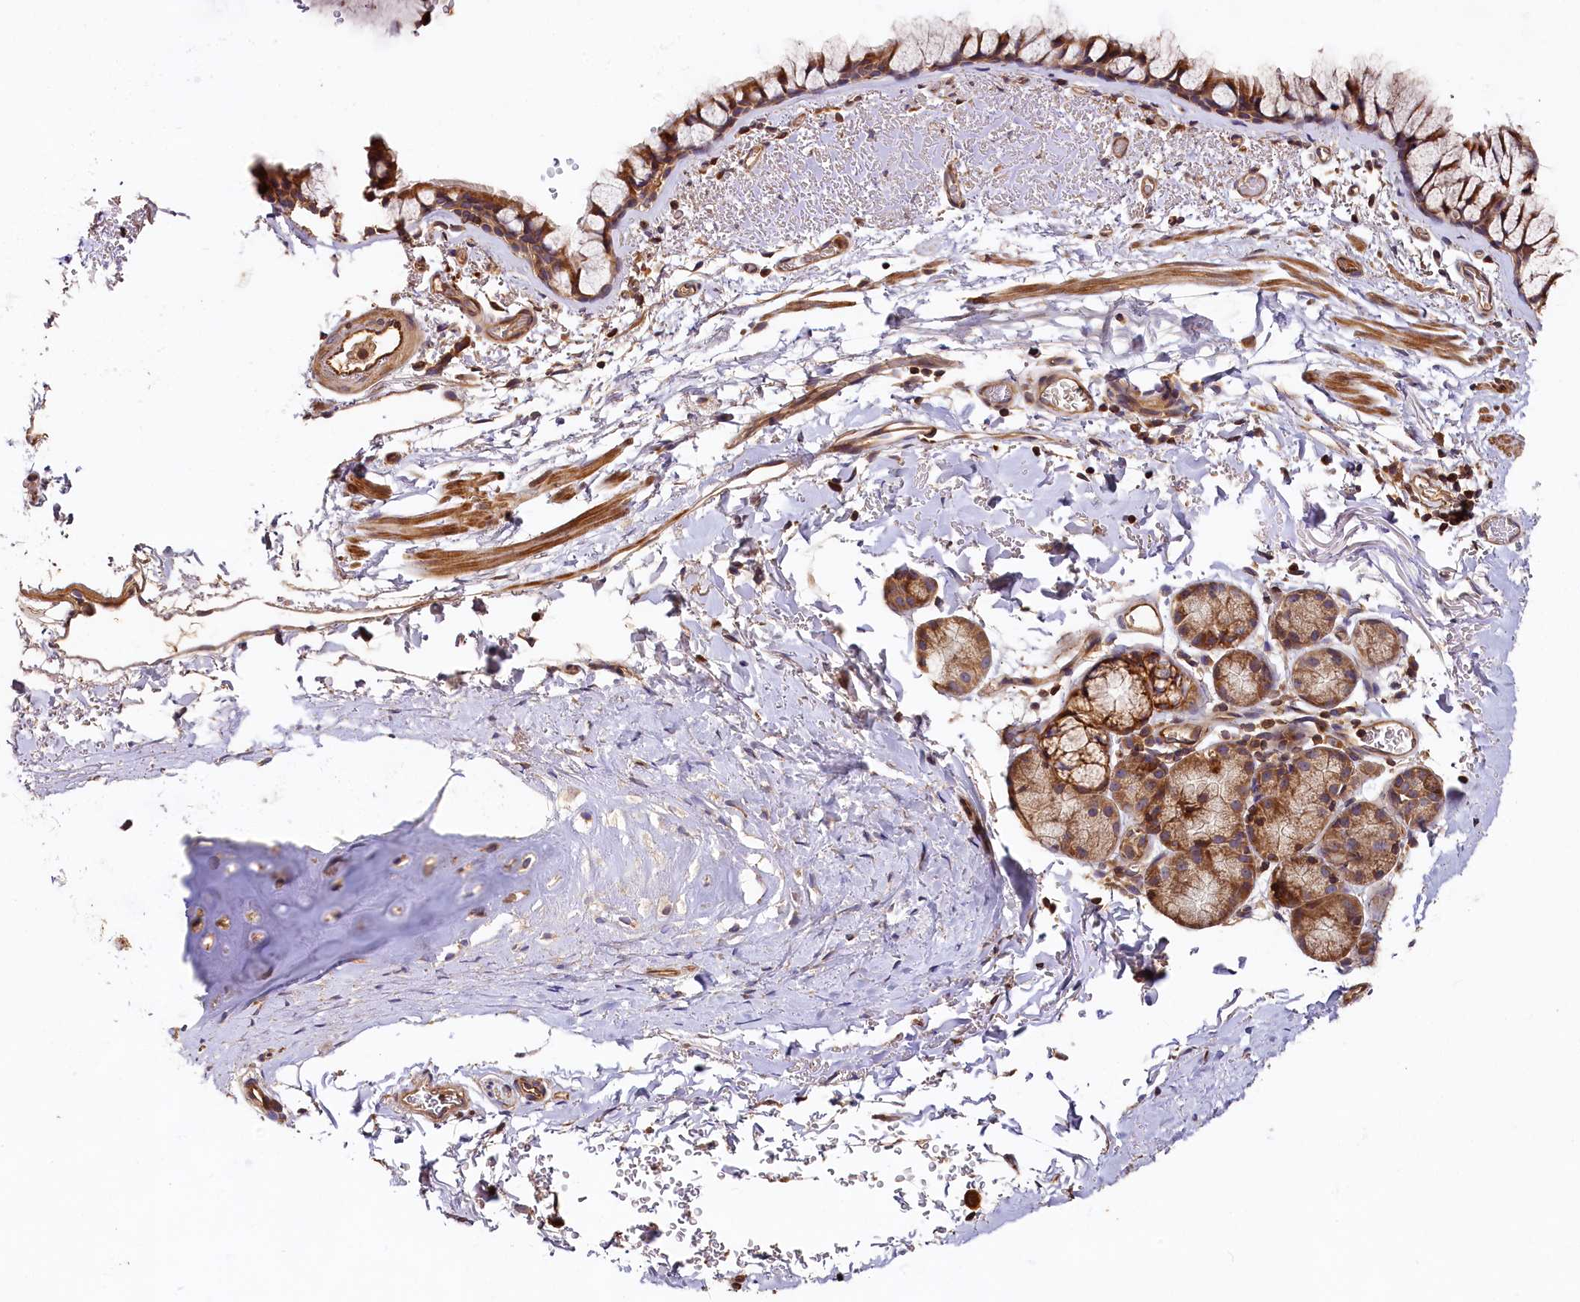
{"staining": {"intensity": "moderate", "quantity": ">75%", "location": "cytoplasmic/membranous"}, "tissue": "bronchus", "cell_type": "Respiratory epithelial cells", "image_type": "normal", "snomed": [{"axis": "morphology", "description": "Normal tissue, NOS"}, {"axis": "topography", "description": "Bronchus"}], "caption": "IHC micrograph of benign bronchus stained for a protein (brown), which demonstrates medium levels of moderate cytoplasmic/membranous staining in approximately >75% of respiratory epithelial cells.", "gene": "HMOX2", "patient": {"sex": "male", "age": 65}}